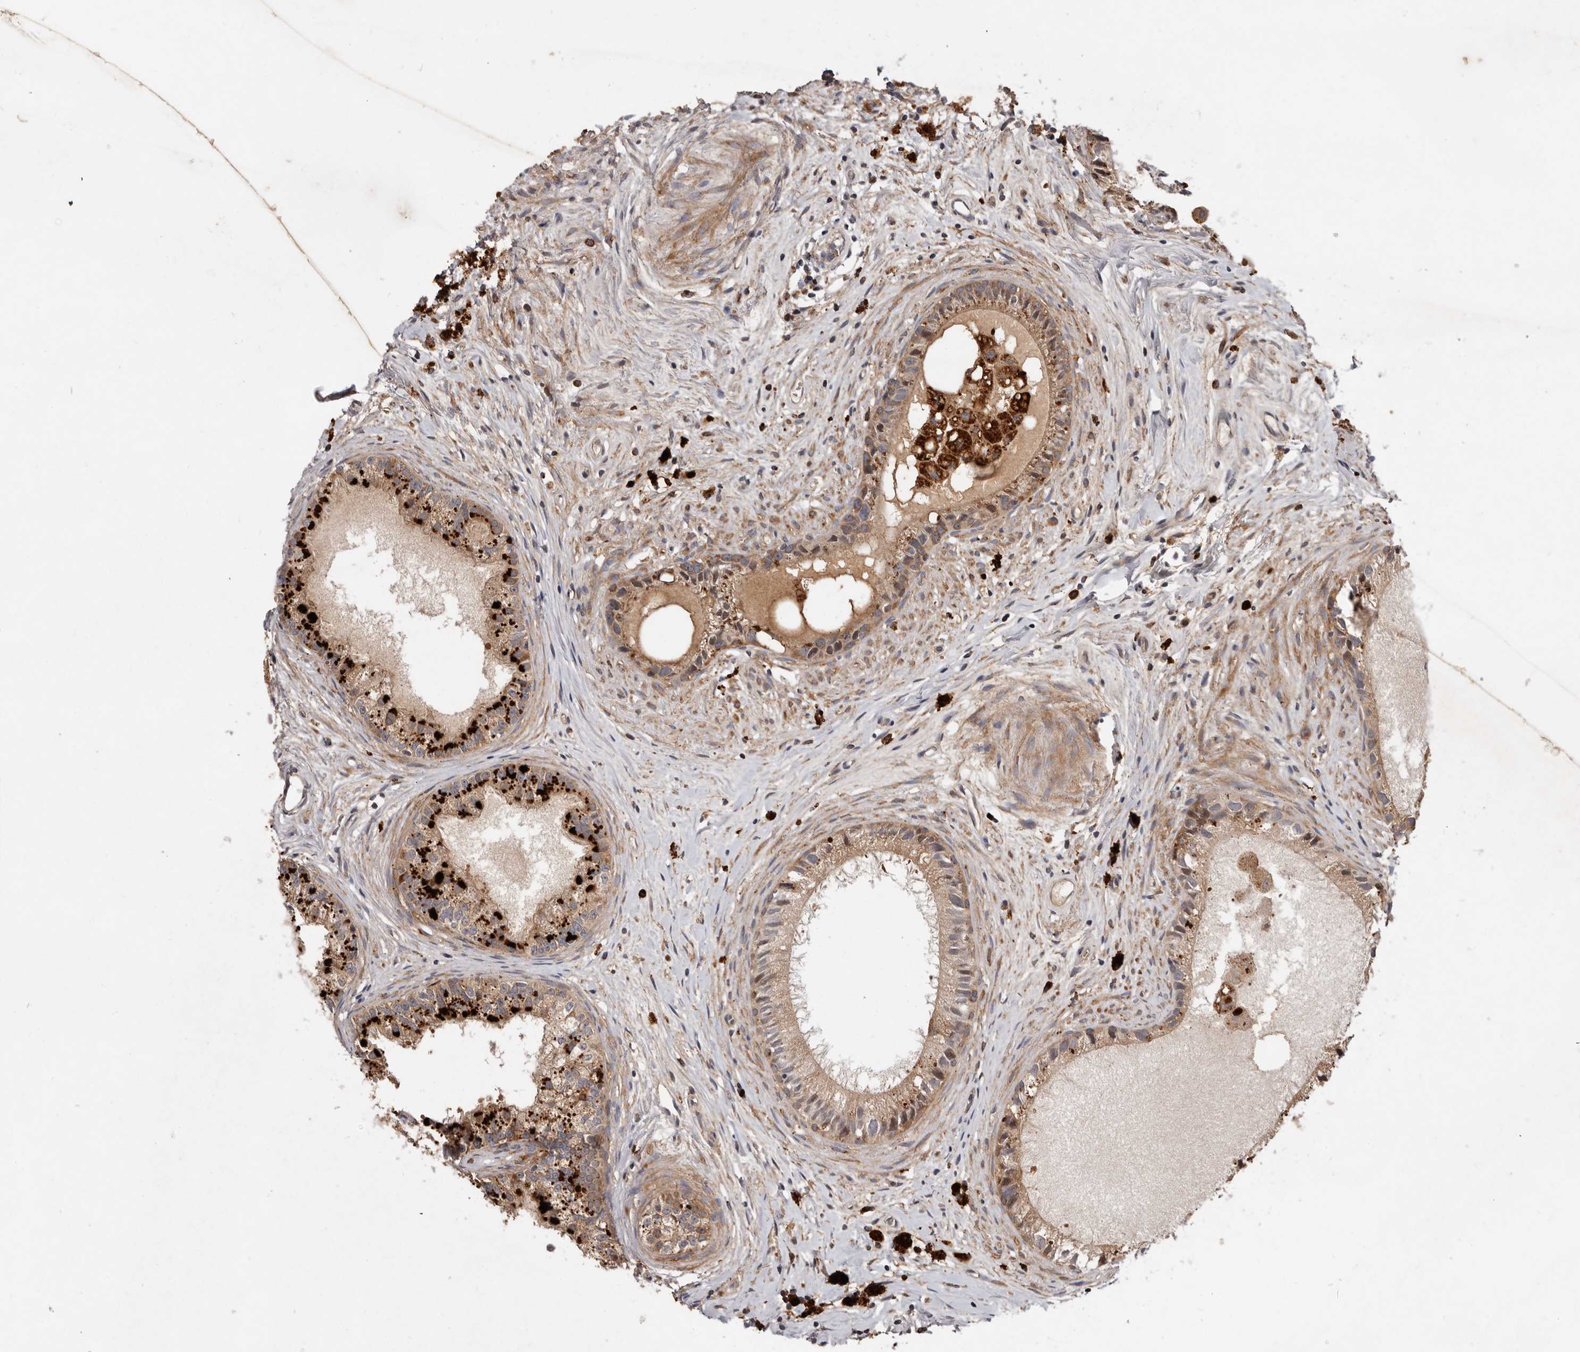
{"staining": {"intensity": "moderate", "quantity": ">75%", "location": "cytoplasmic/membranous"}, "tissue": "epididymis", "cell_type": "Glandular cells", "image_type": "normal", "snomed": [{"axis": "morphology", "description": "Normal tissue, NOS"}, {"axis": "topography", "description": "Epididymis"}], "caption": "Approximately >75% of glandular cells in normal human epididymis show moderate cytoplasmic/membranous protein staining as visualized by brown immunohistochemical staining.", "gene": "GOT1L1", "patient": {"sex": "male", "age": 80}}